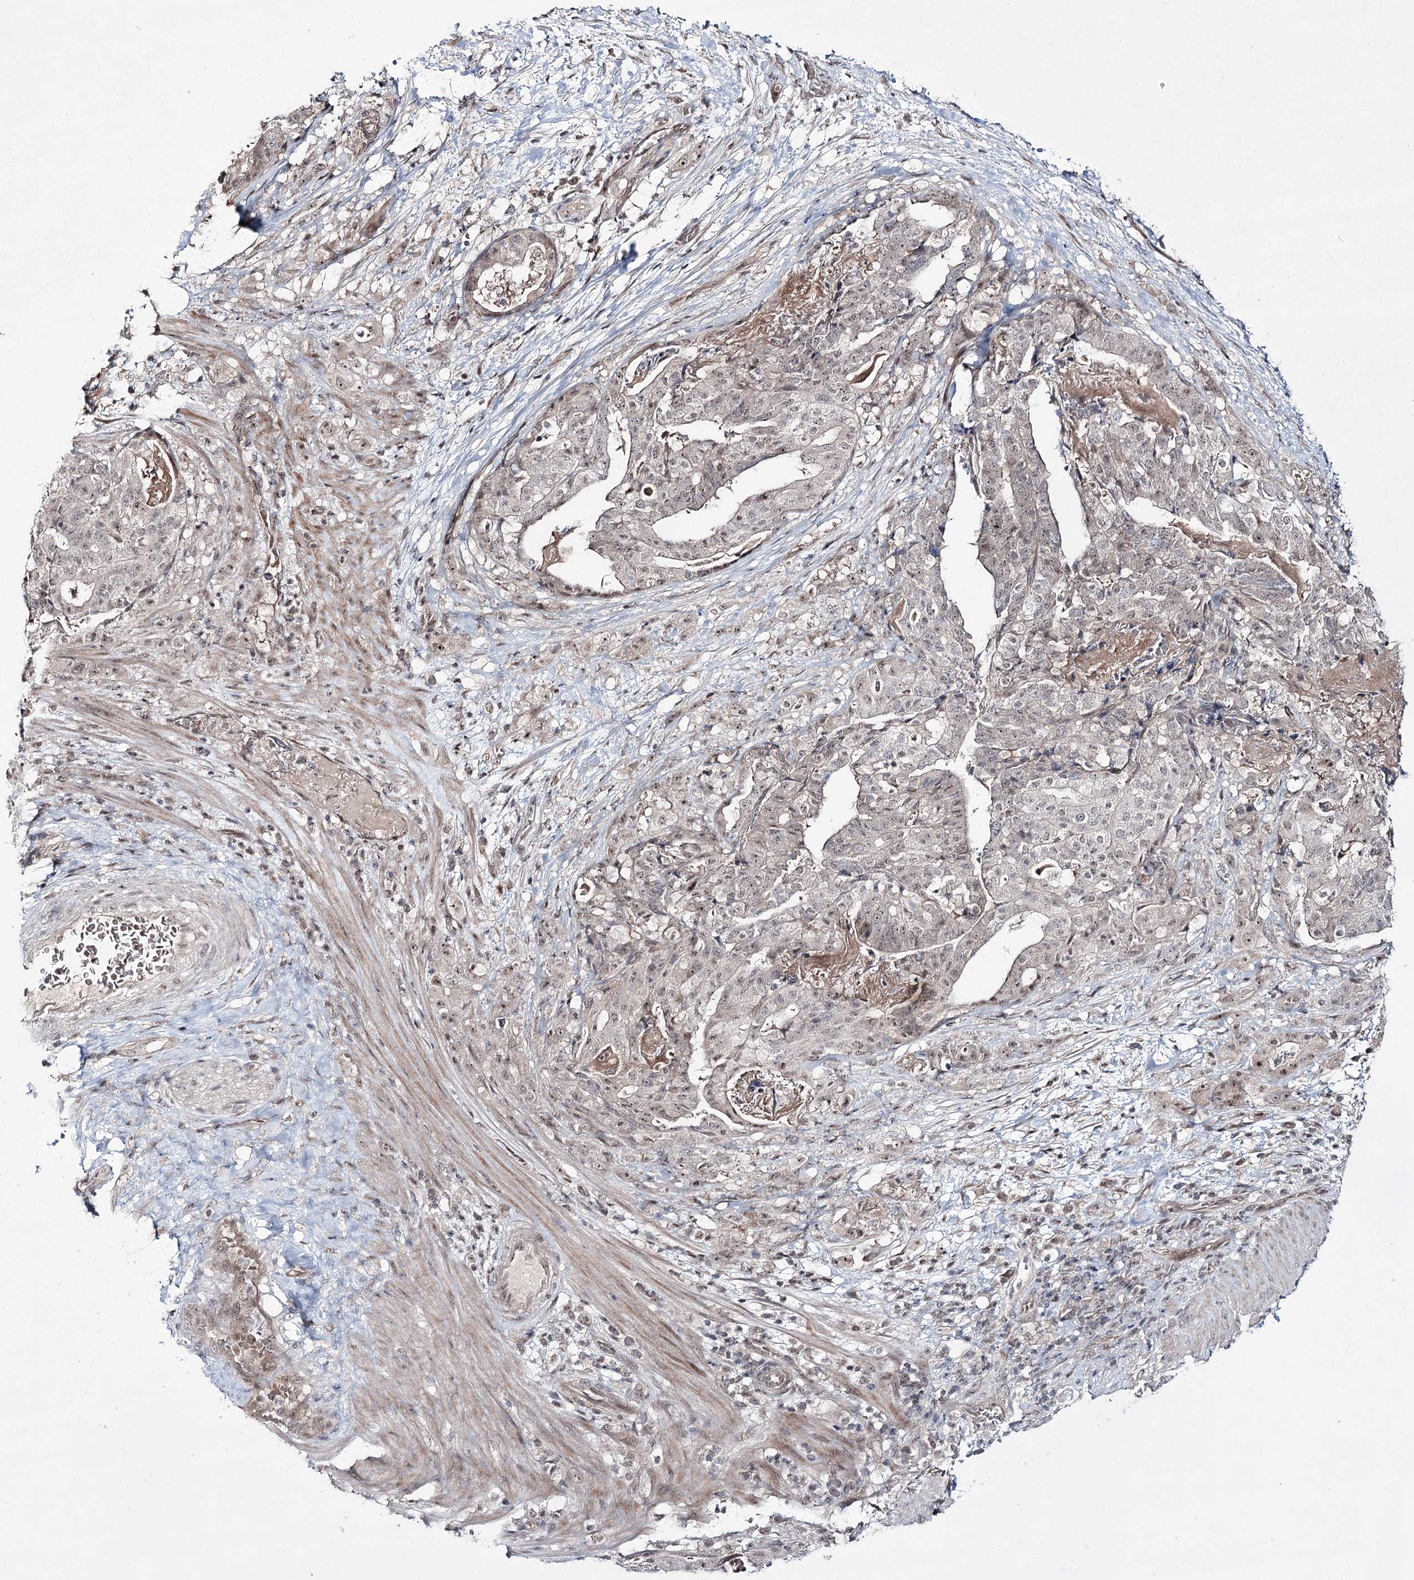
{"staining": {"intensity": "weak", "quantity": ">75%", "location": "nuclear"}, "tissue": "stomach cancer", "cell_type": "Tumor cells", "image_type": "cancer", "snomed": [{"axis": "morphology", "description": "Adenocarcinoma, NOS"}, {"axis": "topography", "description": "Stomach"}], "caption": "A low amount of weak nuclear staining is present in about >75% of tumor cells in stomach adenocarcinoma tissue.", "gene": "HOXC11", "patient": {"sex": "male", "age": 48}}